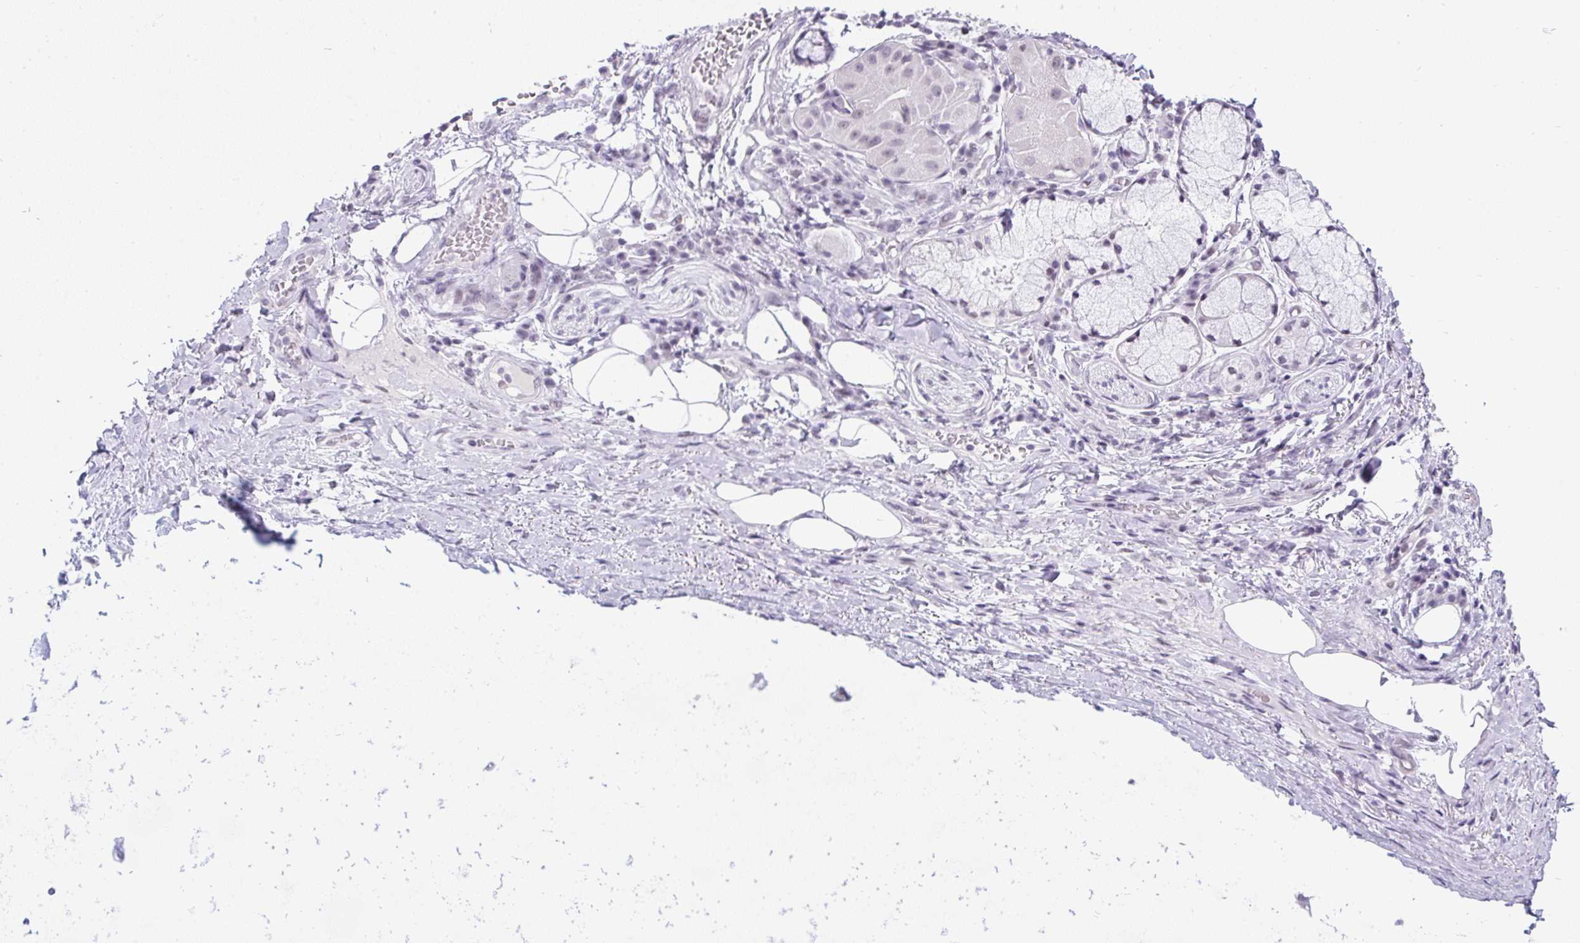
{"staining": {"intensity": "negative", "quantity": "none", "location": "none"}, "tissue": "adipose tissue", "cell_type": "Adipocytes", "image_type": "normal", "snomed": [{"axis": "morphology", "description": "Normal tissue, NOS"}, {"axis": "topography", "description": "Cartilage tissue"}, {"axis": "topography", "description": "Bronchus"}], "caption": "Immunohistochemistry (IHC) of unremarkable human adipose tissue exhibits no expression in adipocytes. (Stains: DAB (3,3'-diaminobenzidine) immunohistochemistry (IHC) with hematoxylin counter stain, Microscopy: brightfield microscopy at high magnification).", "gene": "PLCXD2", "patient": {"sex": "male", "age": 56}}